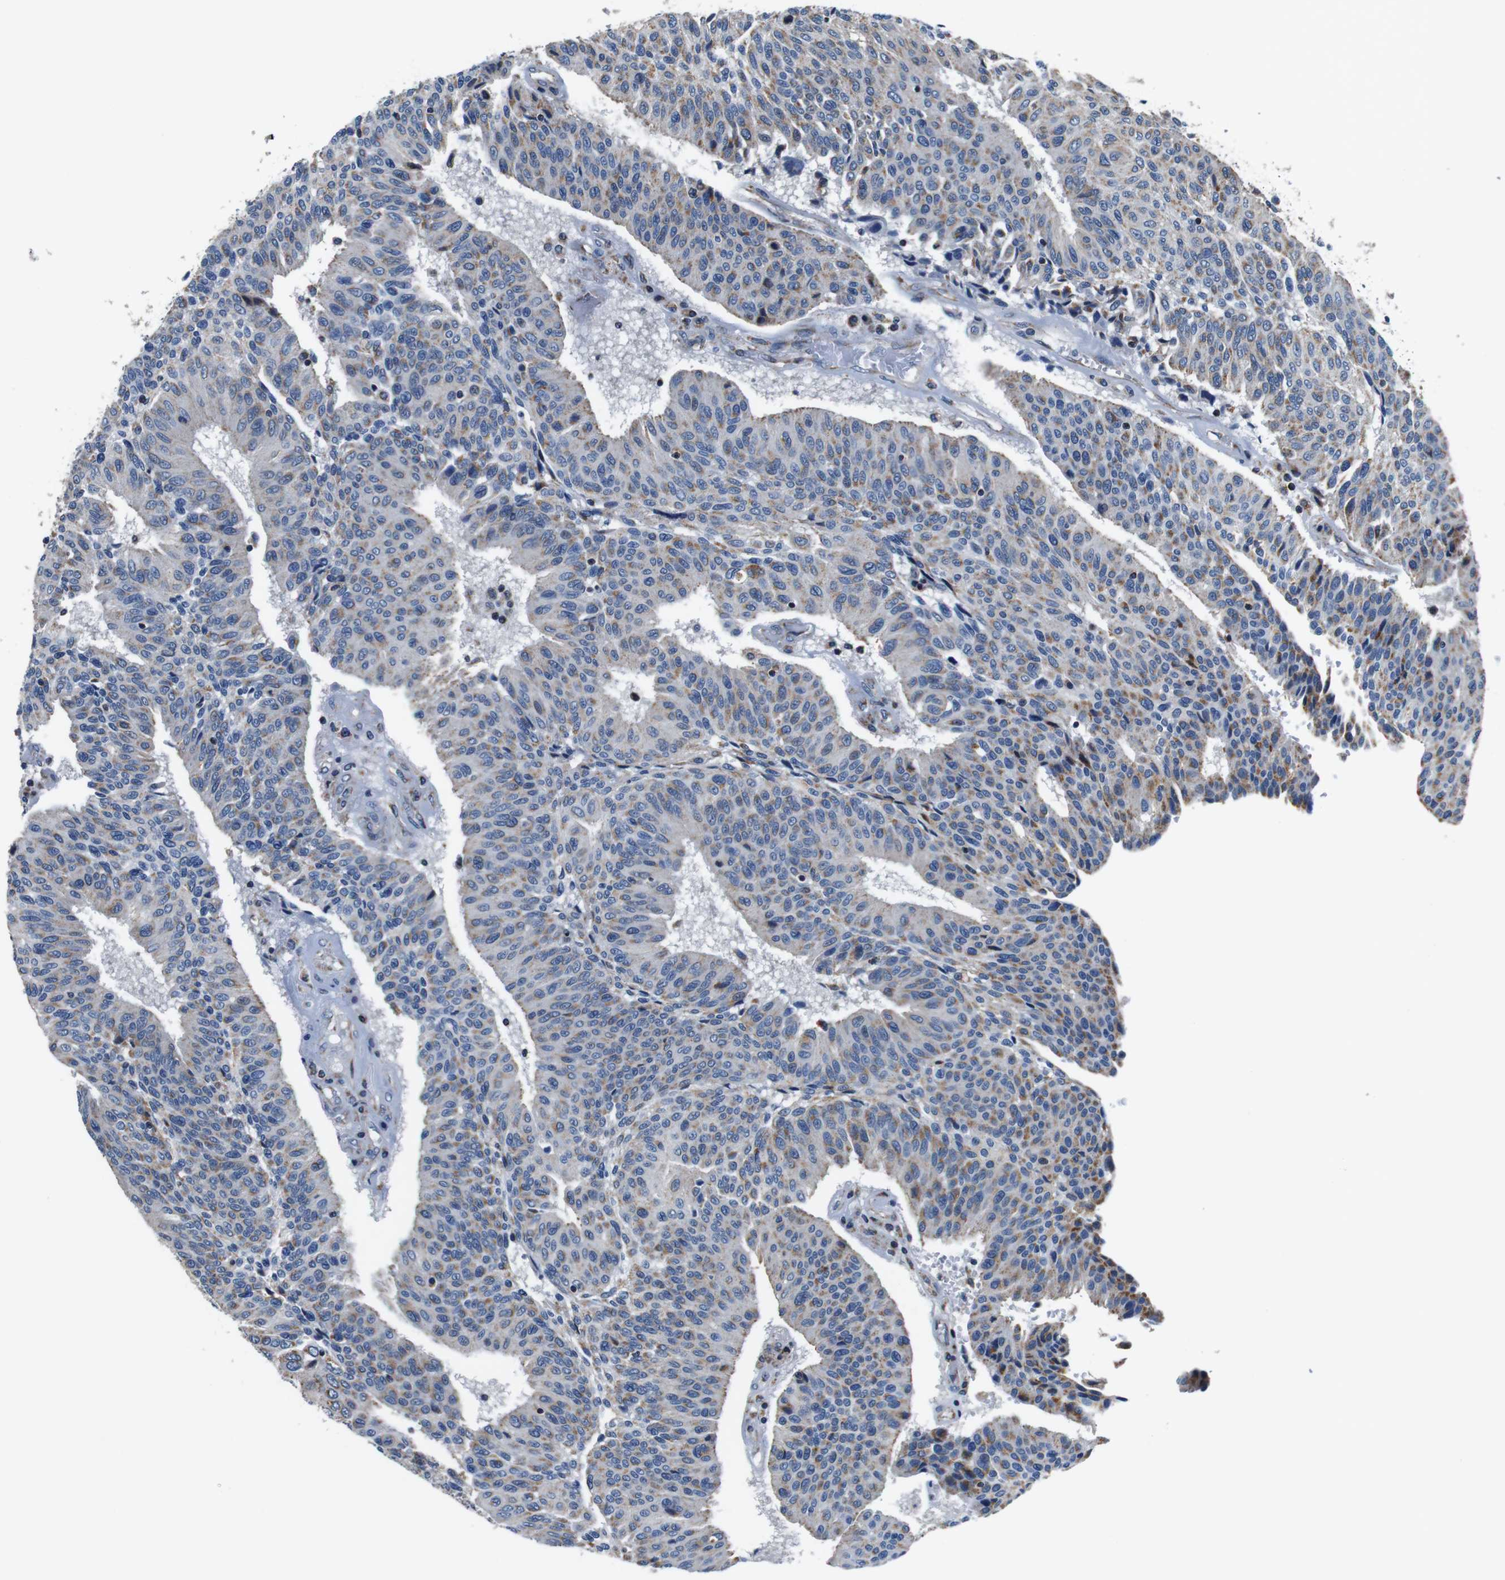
{"staining": {"intensity": "moderate", "quantity": ">75%", "location": "cytoplasmic/membranous"}, "tissue": "urothelial cancer", "cell_type": "Tumor cells", "image_type": "cancer", "snomed": [{"axis": "morphology", "description": "Urothelial carcinoma, High grade"}, {"axis": "topography", "description": "Urinary bladder"}], "caption": "Urothelial carcinoma (high-grade) stained with immunohistochemistry (IHC) demonstrates moderate cytoplasmic/membranous expression in approximately >75% of tumor cells.", "gene": "LRP4", "patient": {"sex": "male", "age": 66}}